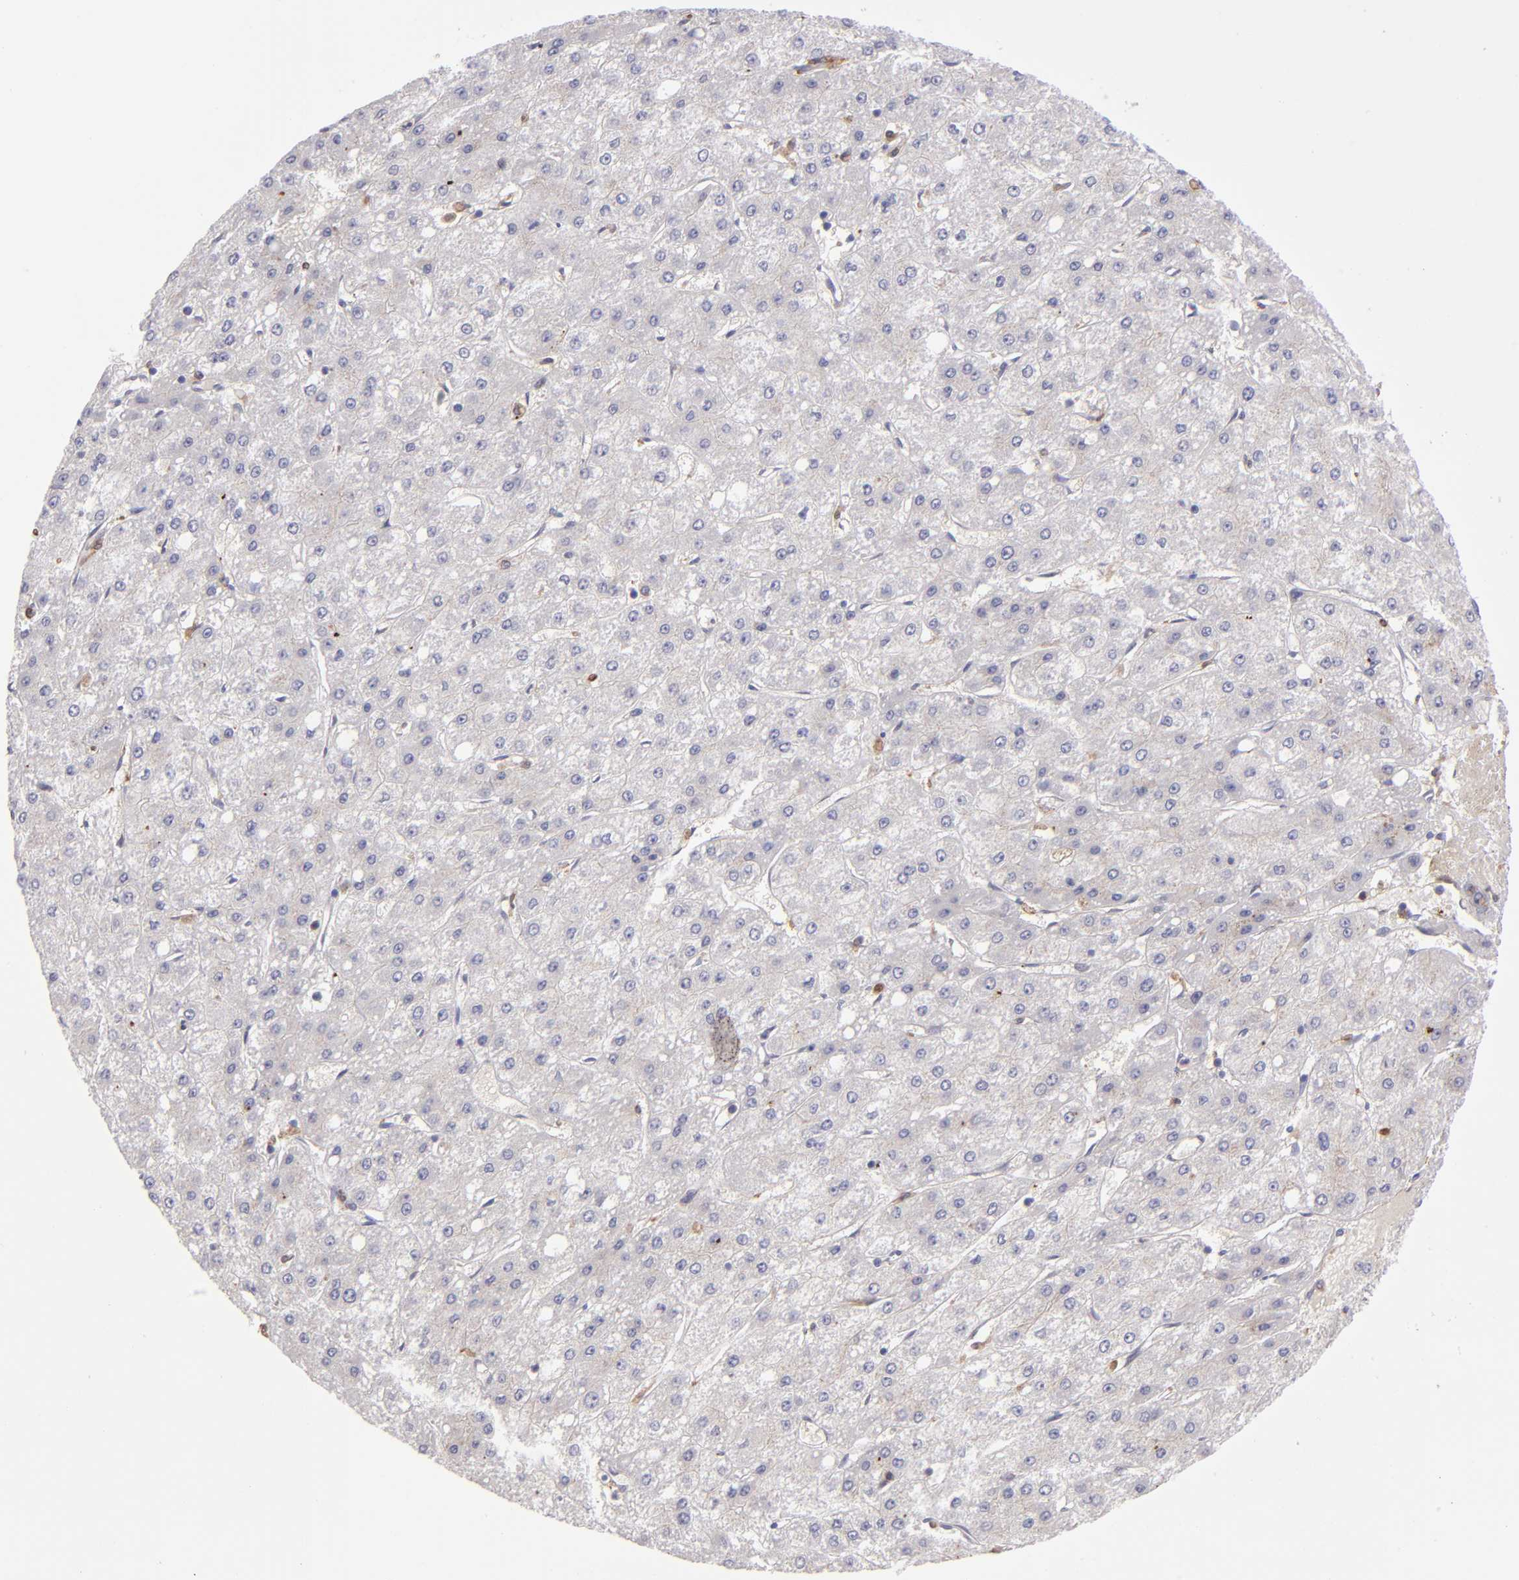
{"staining": {"intensity": "negative", "quantity": "none", "location": "none"}, "tissue": "liver cancer", "cell_type": "Tumor cells", "image_type": "cancer", "snomed": [{"axis": "morphology", "description": "Carcinoma, Hepatocellular, NOS"}, {"axis": "topography", "description": "Liver"}], "caption": "High magnification brightfield microscopy of liver cancer (hepatocellular carcinoma) stained with DAB (3,3'-diaminobenzidine) (brown) and counterstained with hematoxylin (blue): tumor cells show no significant staining.", "gene": "PTGS1", "patient": {"sex": "female", "age": 52}}